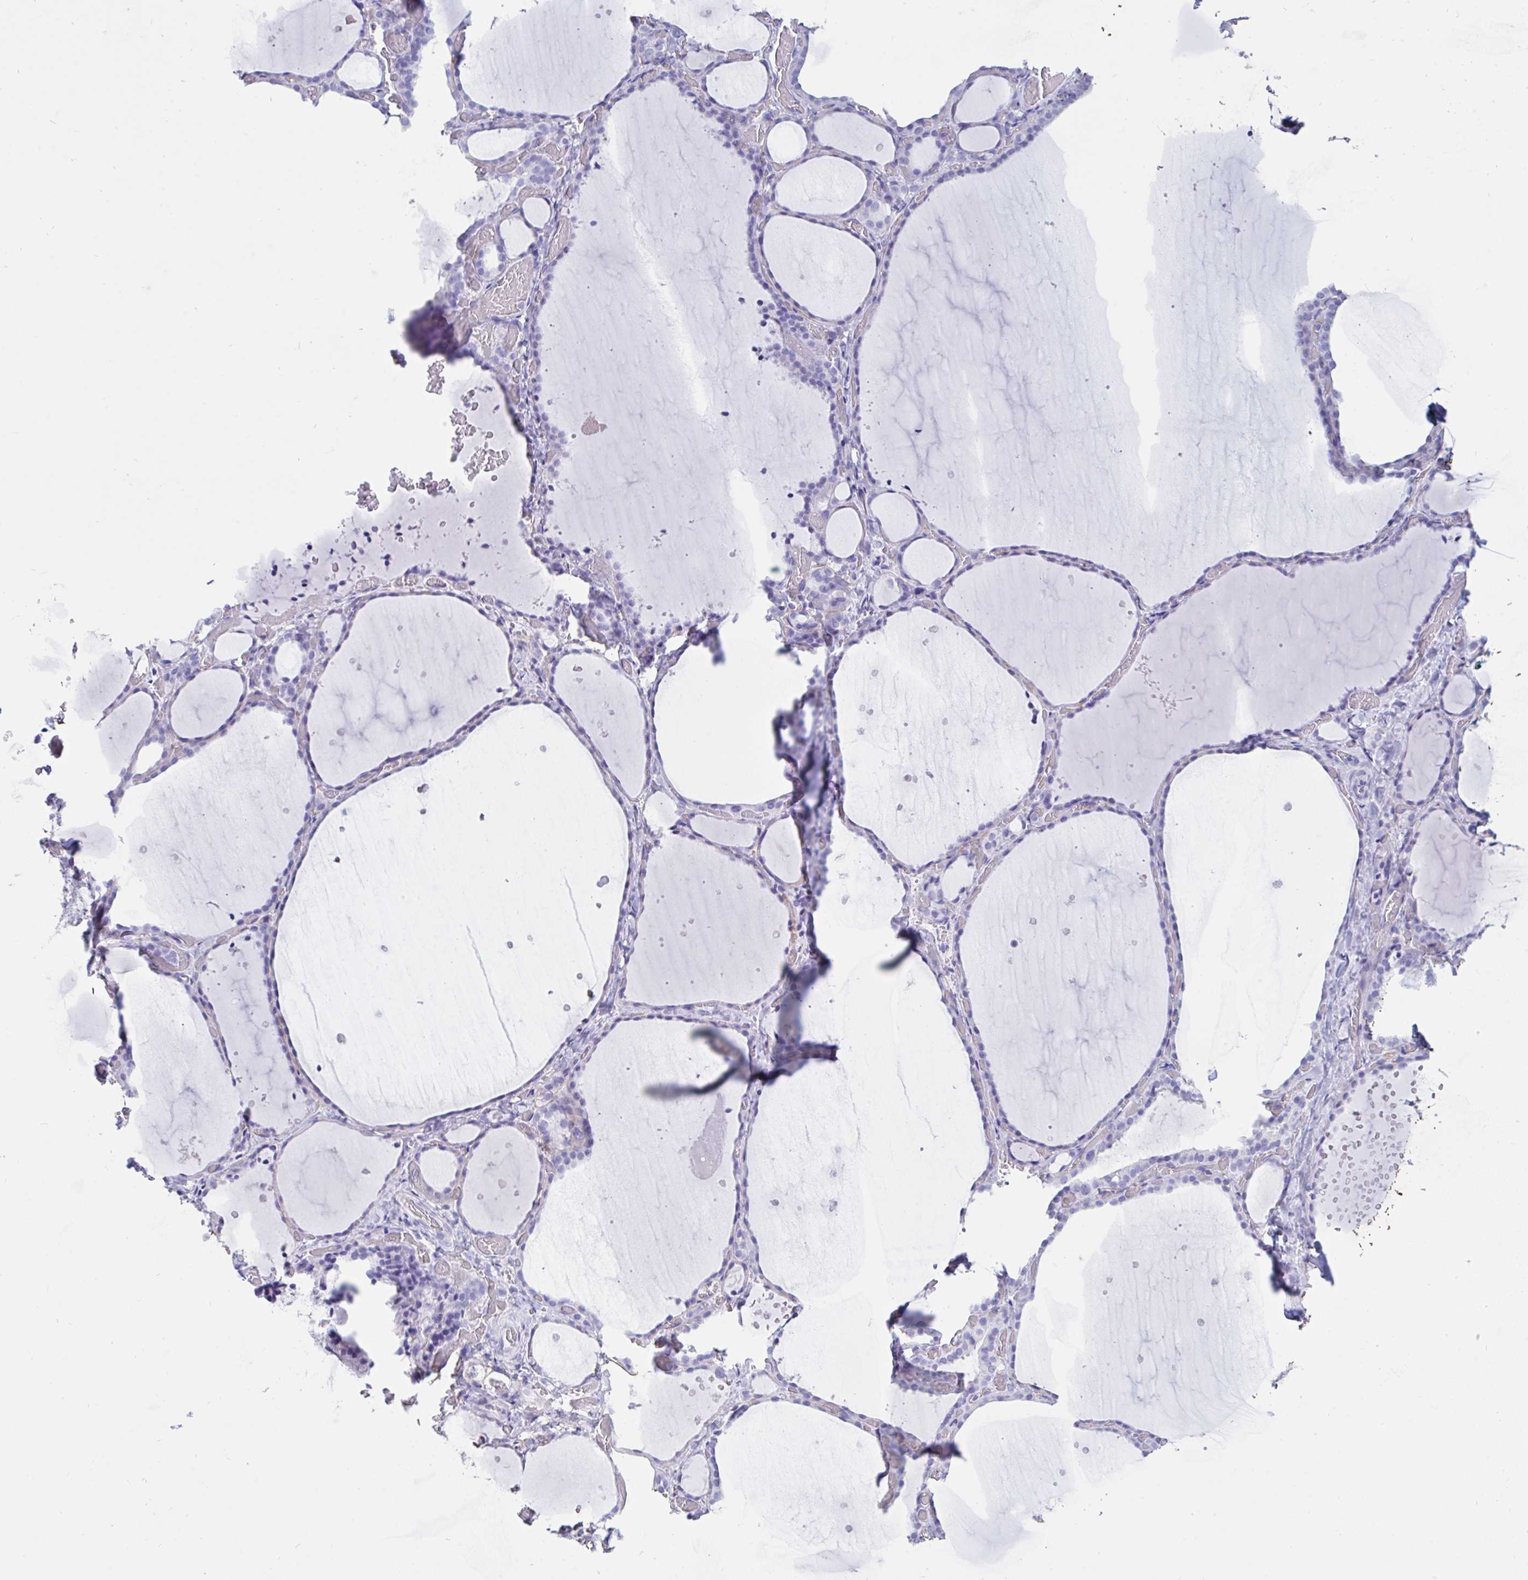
{"staining": {"intensity": "negative", "quantity": "none", "location": "none"}, "tissue": "thyroid gland", "cell_type": "Glandular cells", "image_type": "normal", "snomed": [{"axis": "morphology", "description": "Normal tissue, NOS"}, {"axis": "topography", "description": "Thyroid gland"}], "caption": "Human thyroid gland stained for a protein using IHC demonstrates no positivity in glandular cells.", "gene": "TNNC1", "patient": {"sex": "female", "age": 36}}